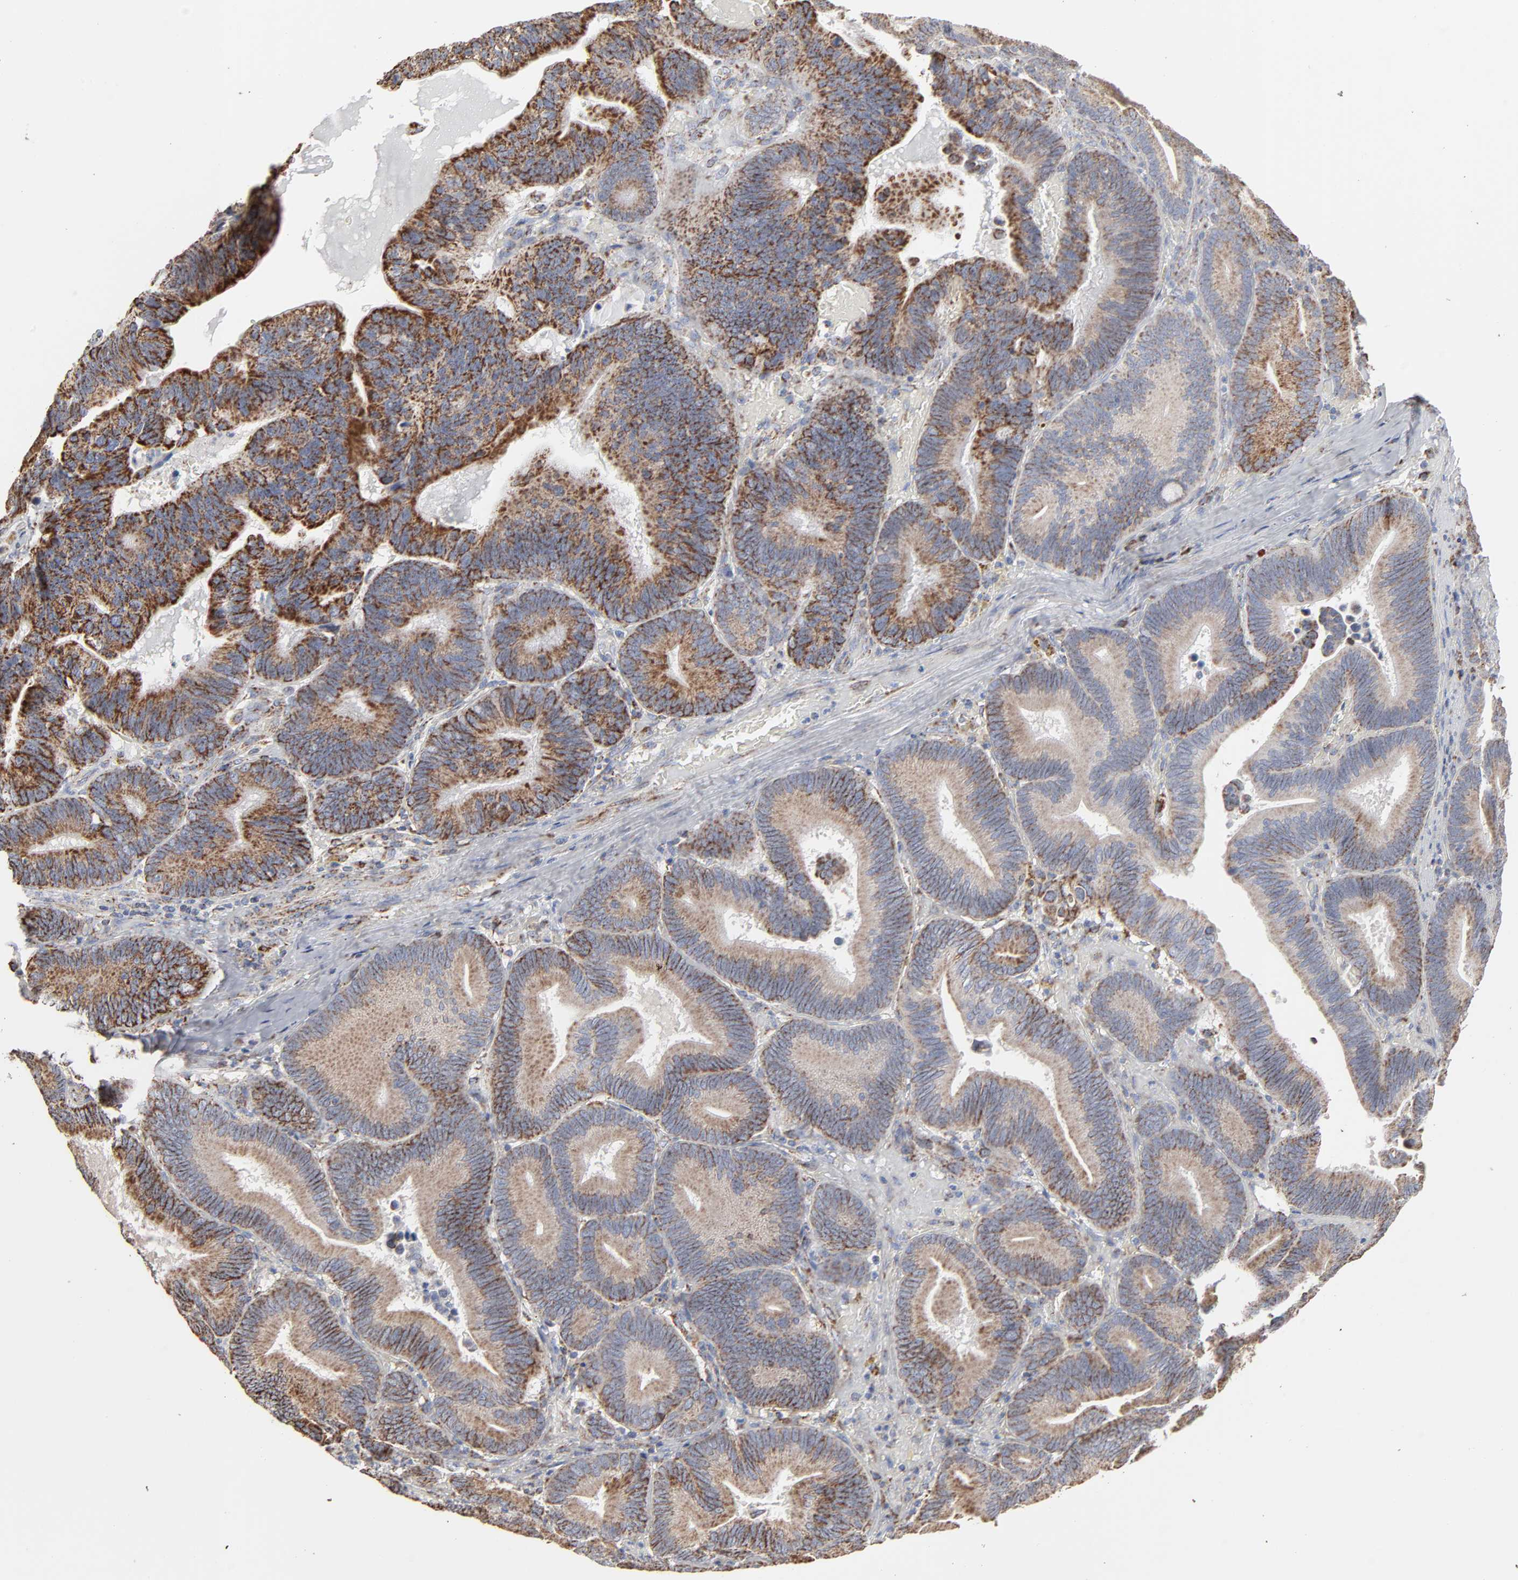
{"staining": {"intensity": "strong", "quantity": ">75%", "location": "cytoplasmic/membranous"}, "tissue": "pancreatic cancer", "cell_type": "Tumor cells", "image_type": "cancer", "snomed": [{"axis": "morphology", "description": "Adenocarcinoma, NOS"}, {"axis": "topography", "description": "Pancreas"}], "caption": "Strong cytoplasmic/membranous positivity for a protein is appreciated in approximately >75% of tumor cells of adenocarcinoma (pancreatic) using immunohistochemistry.", "gene": "UQCRC1", "patient": {"sex": "male", "age": 82}}